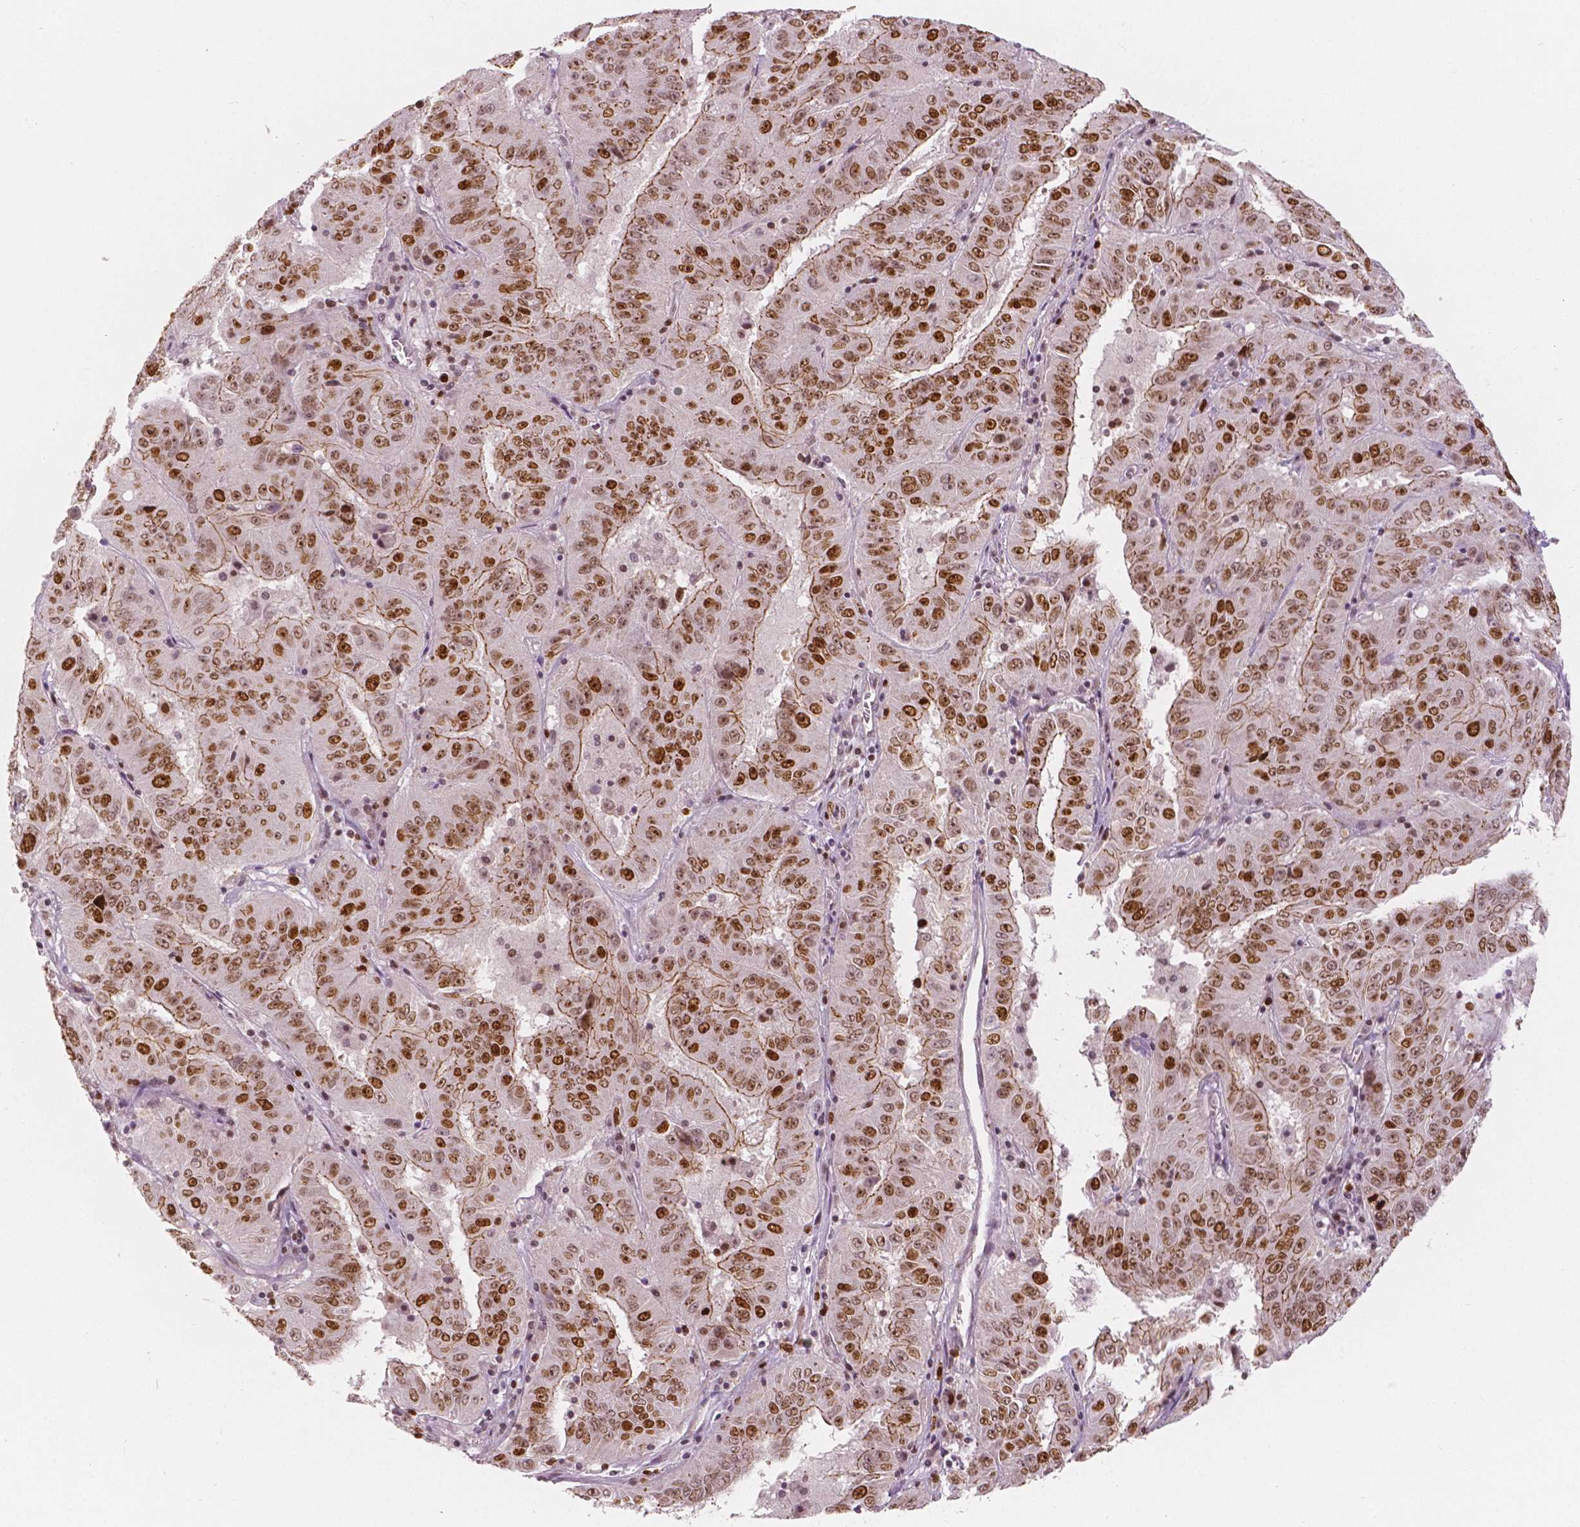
{"staining": {"intensity": "strong", "quantity": ">75%", "location": "cytoplasmic/membranous,nuclear"}, "tissue": "pancreatic cancer", "cell_type": "Tumor cells", "image_type": "cancer", "snomed": [{"axis": "morphology", "description": "Adenocarcinoma, NOS"}, {"axis": "topography", "description": "Pancreas"}], "caption": "The micrograph exhibits immunohistochemical staining of pancreatic adenocarcinoma. There is strong cytoplasmic/membranous and nuclear positivity is appreciated in approximately >75% of tumor cells.", "gene": "NSD2", "patient": {"sex": "male", "age": 63}}